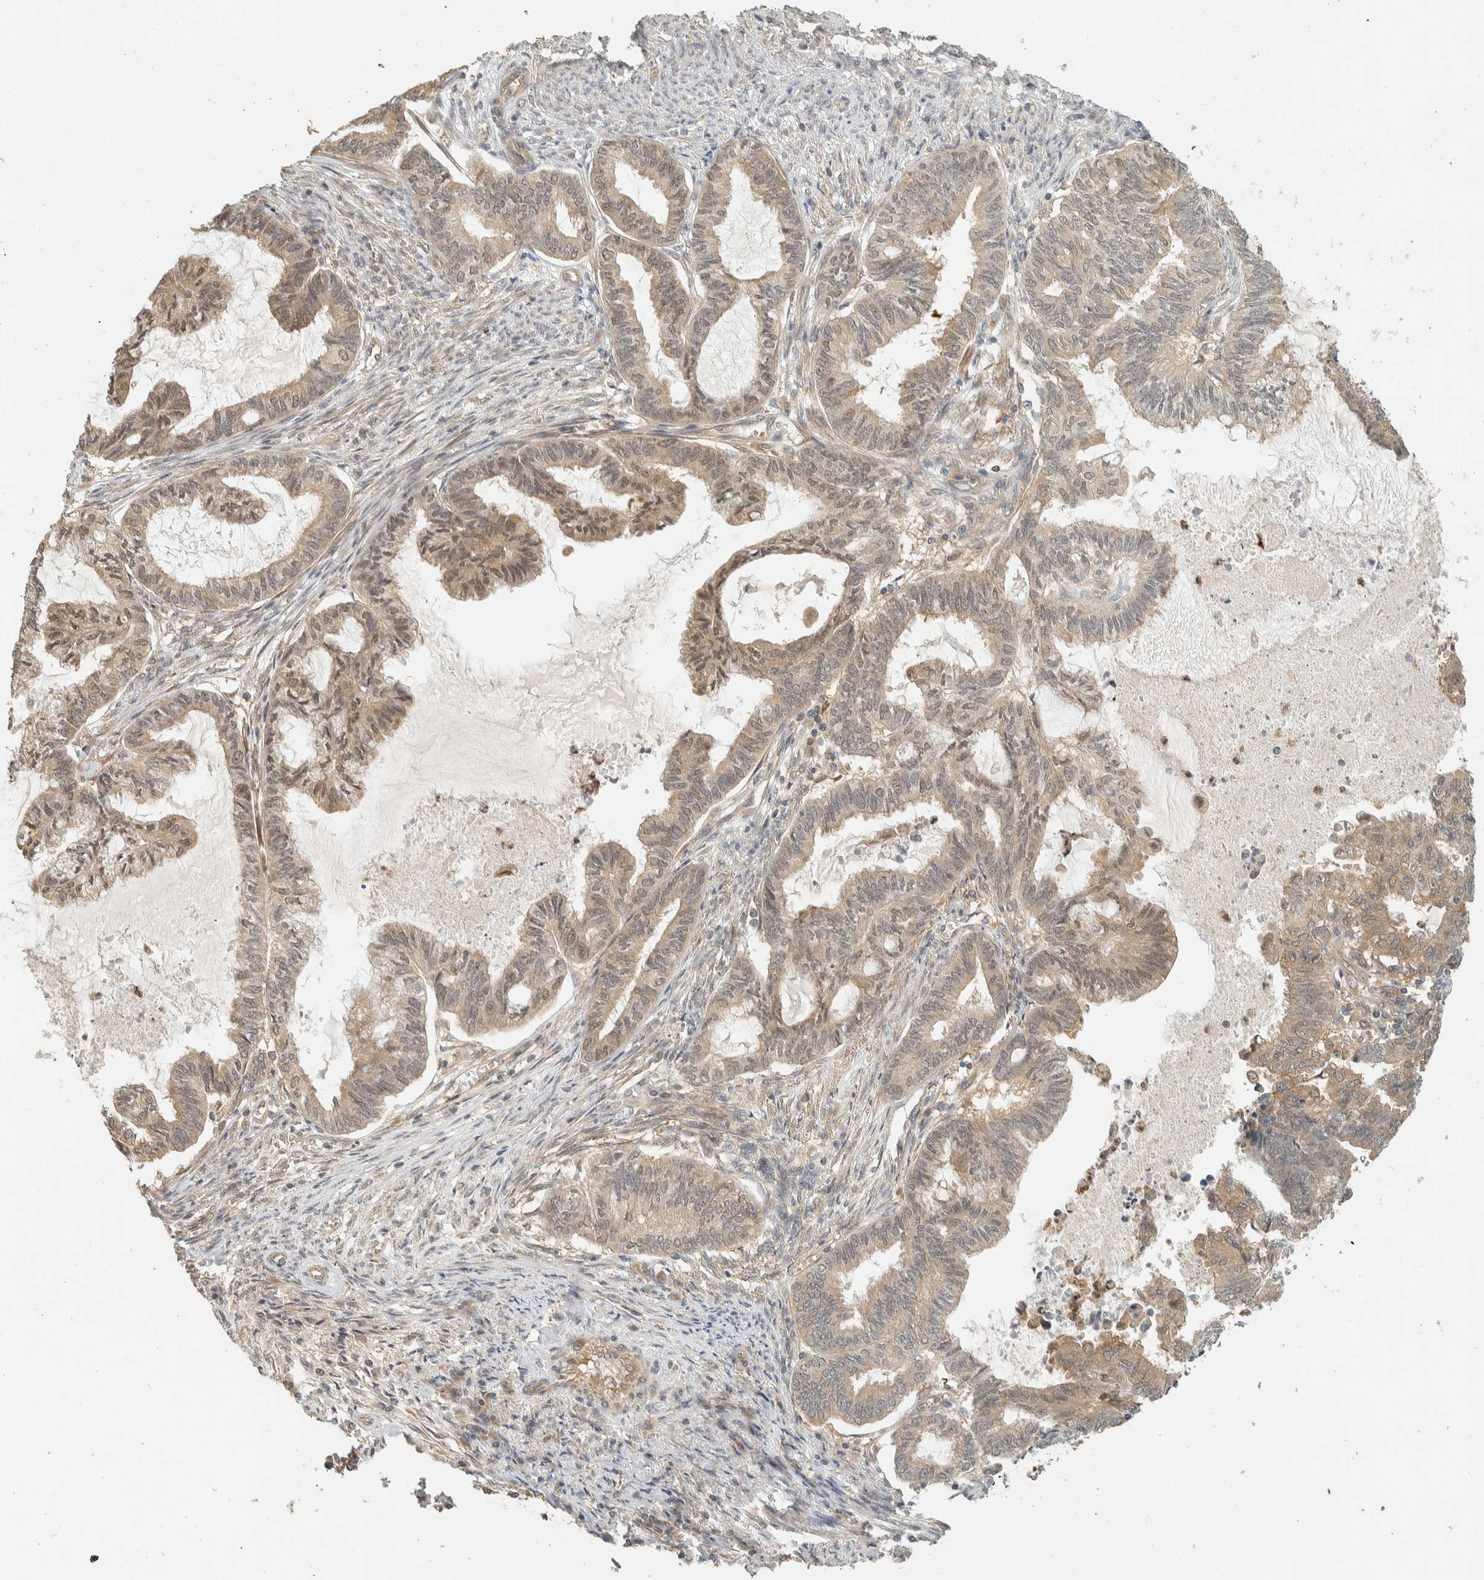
{"staining": {"intensity": "weak", "quantity": ">75%", "location": "cytoplasmic/membranous"}, "tissue": "endometrial cancer", "cell_type": "Tumor cells", "image_type": "cancer", "snomed": [{"axis": "morphology", "description": "Adenocarcinoma, NOS"}, {"axis": "topography", "description": "Endometrium"}], "caption": "Brown immunohistochemical staining in endometrial cancer displays weak cytoplasmic/membranous expression in about >75% of tumor cells.", "gene": "ADSS2", "patient": {"sex": "female", "age": 86}}